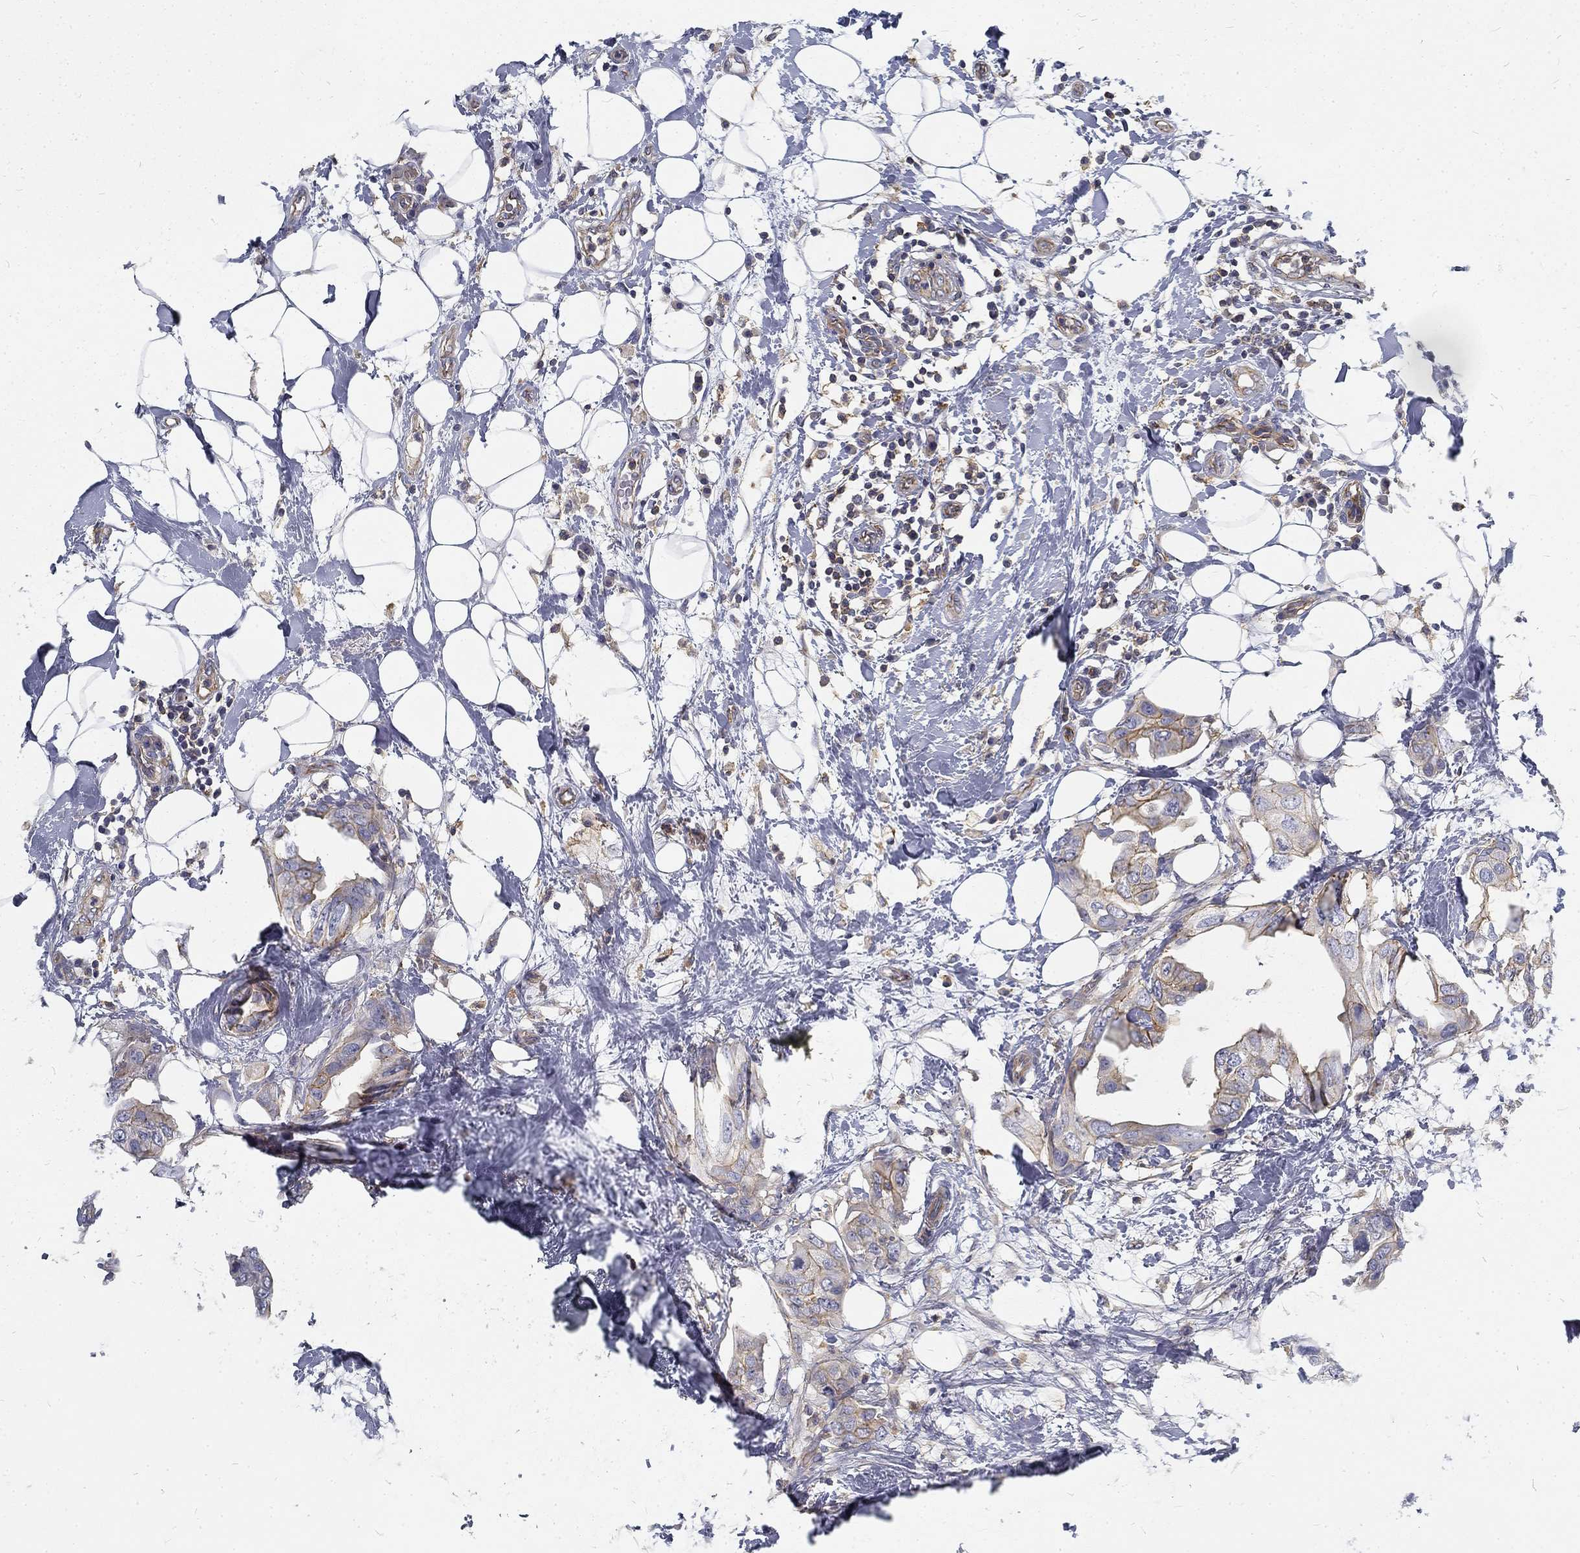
{"staining": {"intensity": "moderate", "quantity": "25%-75%", "location": "cytoplasmic/membranous"}, "tissue": "breast cancer", "cell_type": "Tumor cells", "image_type": "cancer", "snomed": [{"axis": "morphology", "description": "Normal tissue, NOS"}, {"axis": "morphology", "description": "Duct carcinoma"}, {"axis": "topography", "description": "Breast"}], "caption": "Protein expression analysis of breast cancer (invasive ductal carcinoma) reveals moderate cytoplasmic/membranous expression in approximately 25%-75% of tumor cells.", "gene": "MTMR11", "patient": {"sex": "female", "age": 40}}